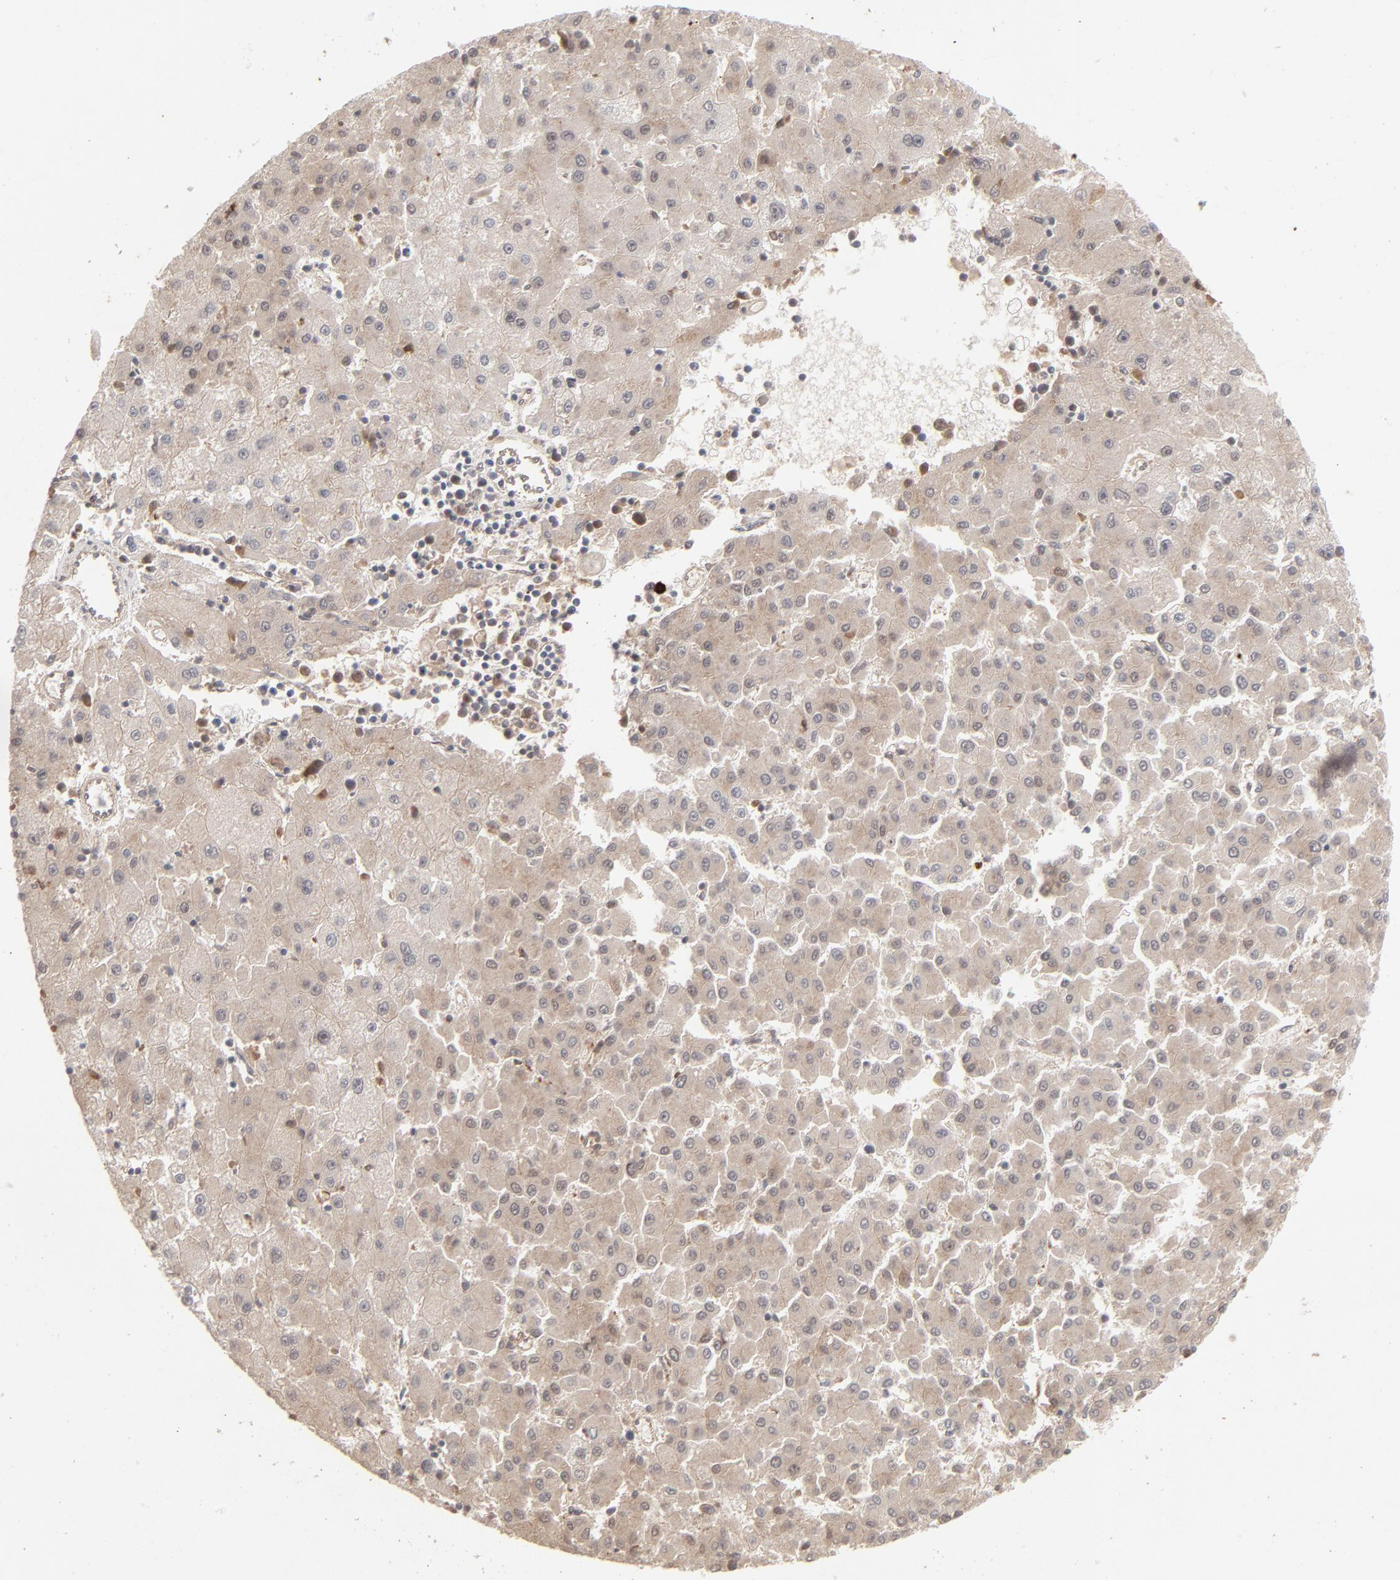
{"staining": {"intensity": "weak", "quantity": ">75%", "location": "cytoplasmic/membranous"}, "tissue": "liver cancer", "cell_type": "Tumor cells", "image_type": "cancer", "snomed": [{"axis": "morphology", "description": "Carcinoma, Hepatocellular, NOS"}, {"axis": "topography", "description": "Liver"}], "caption": "Immunohistochemical staining of liver hepatocellular carcinoma reveals weak cytoplasmic/membranous protein expression in about >75% of tumor cells.", "gene": "SCFD1", "patient": {"sex": "male", "age": 72}}